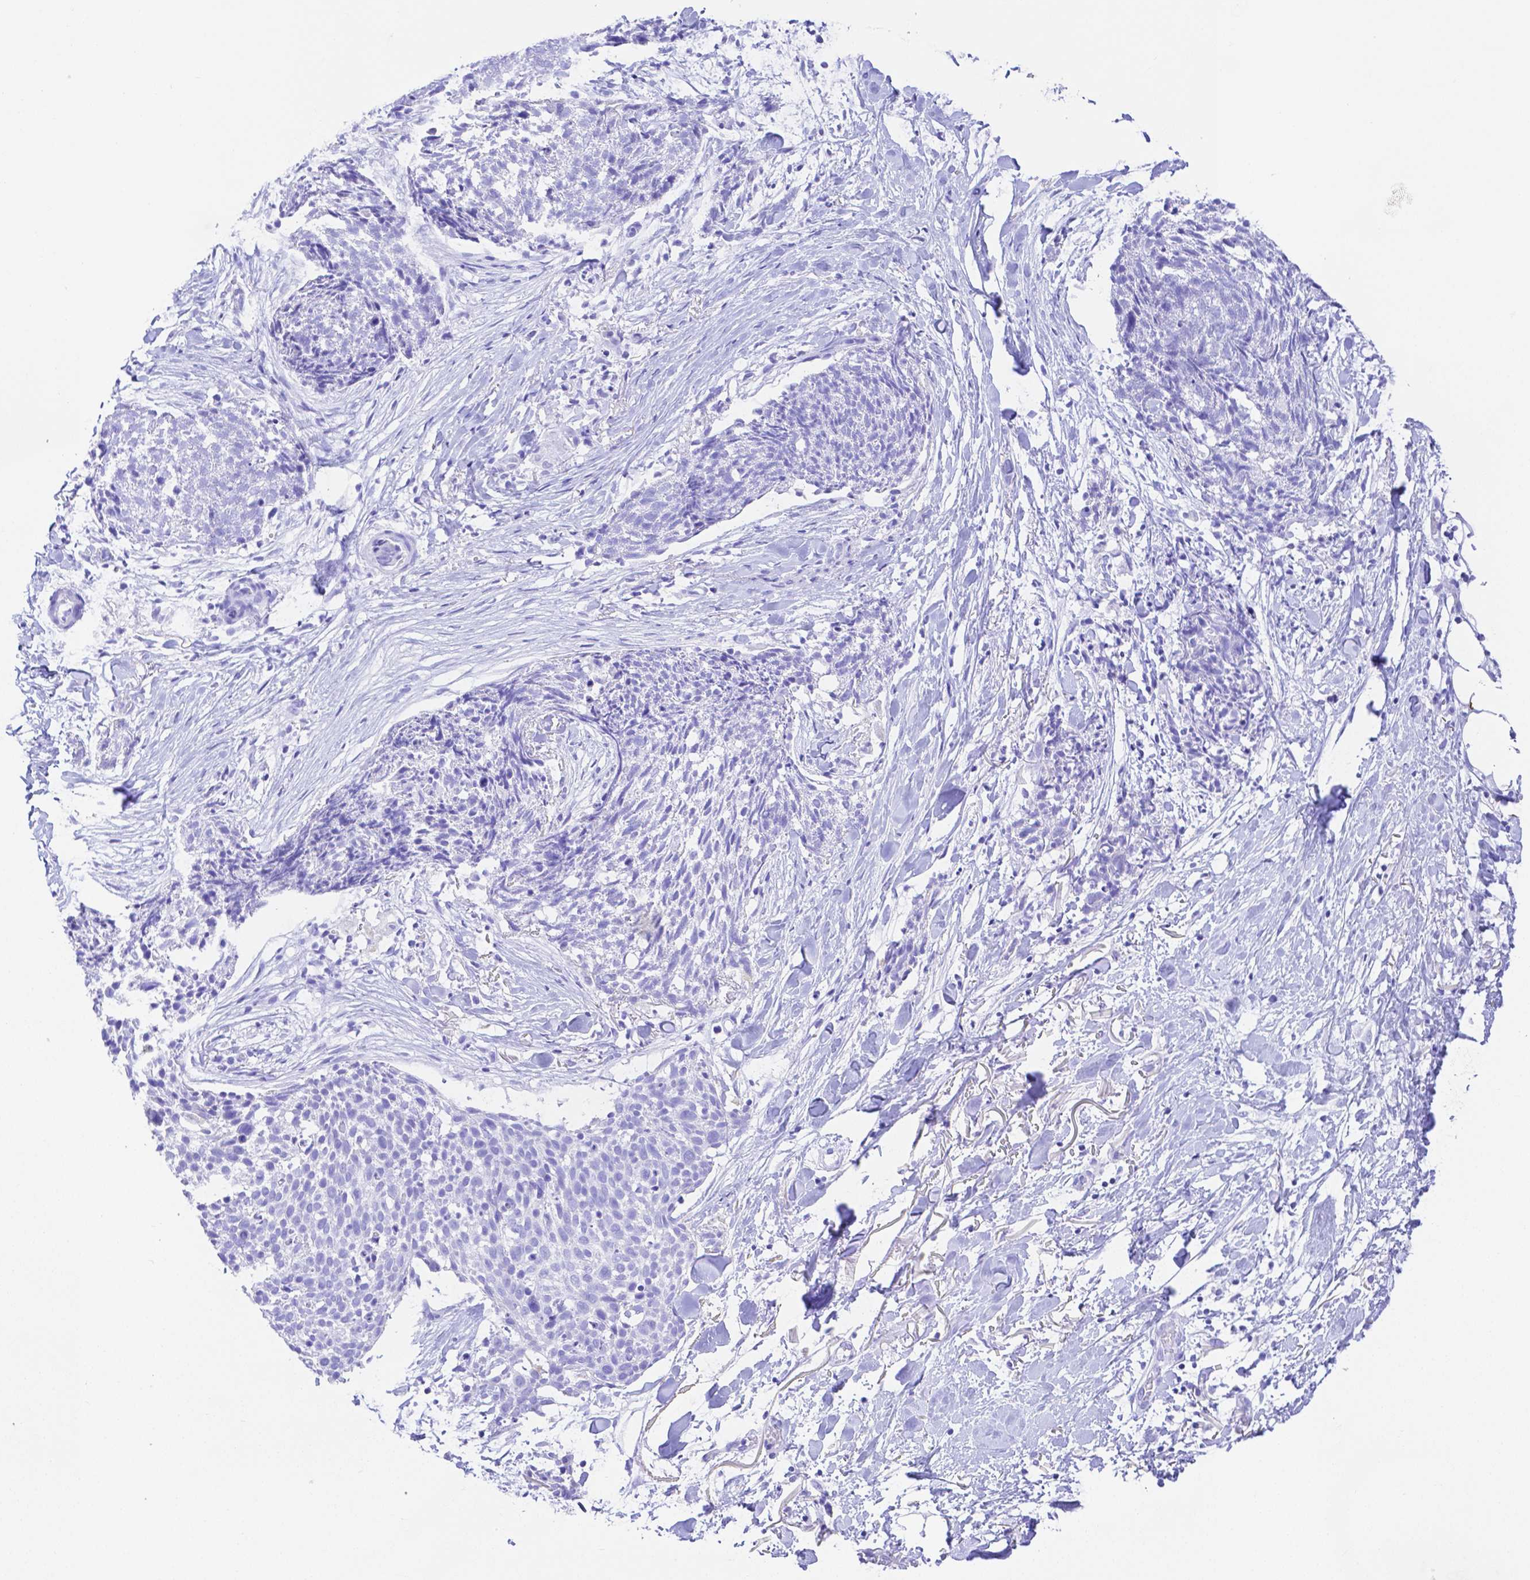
{"staining": {"intensity": "negative", "quantity": "none", "location": "none"}, "tissue": "skin cancer", "cell_type": "Tumor cells", "image_type": "cancer", "snomed": [{"axis": "morphology", "description": "Squamous cell carcinoma, NOS"}, {"axis": "topography", "description": "Skin"}, {"axis": "topography", "description": "Vulva"}], "caption": "Skin cancer (squamous cell carcinoma) was stained to show a protein in brown. There is no significant expression in tumor cells.", "gene": "SMR3A", "patient": {"sex": "female", "age": 75}}